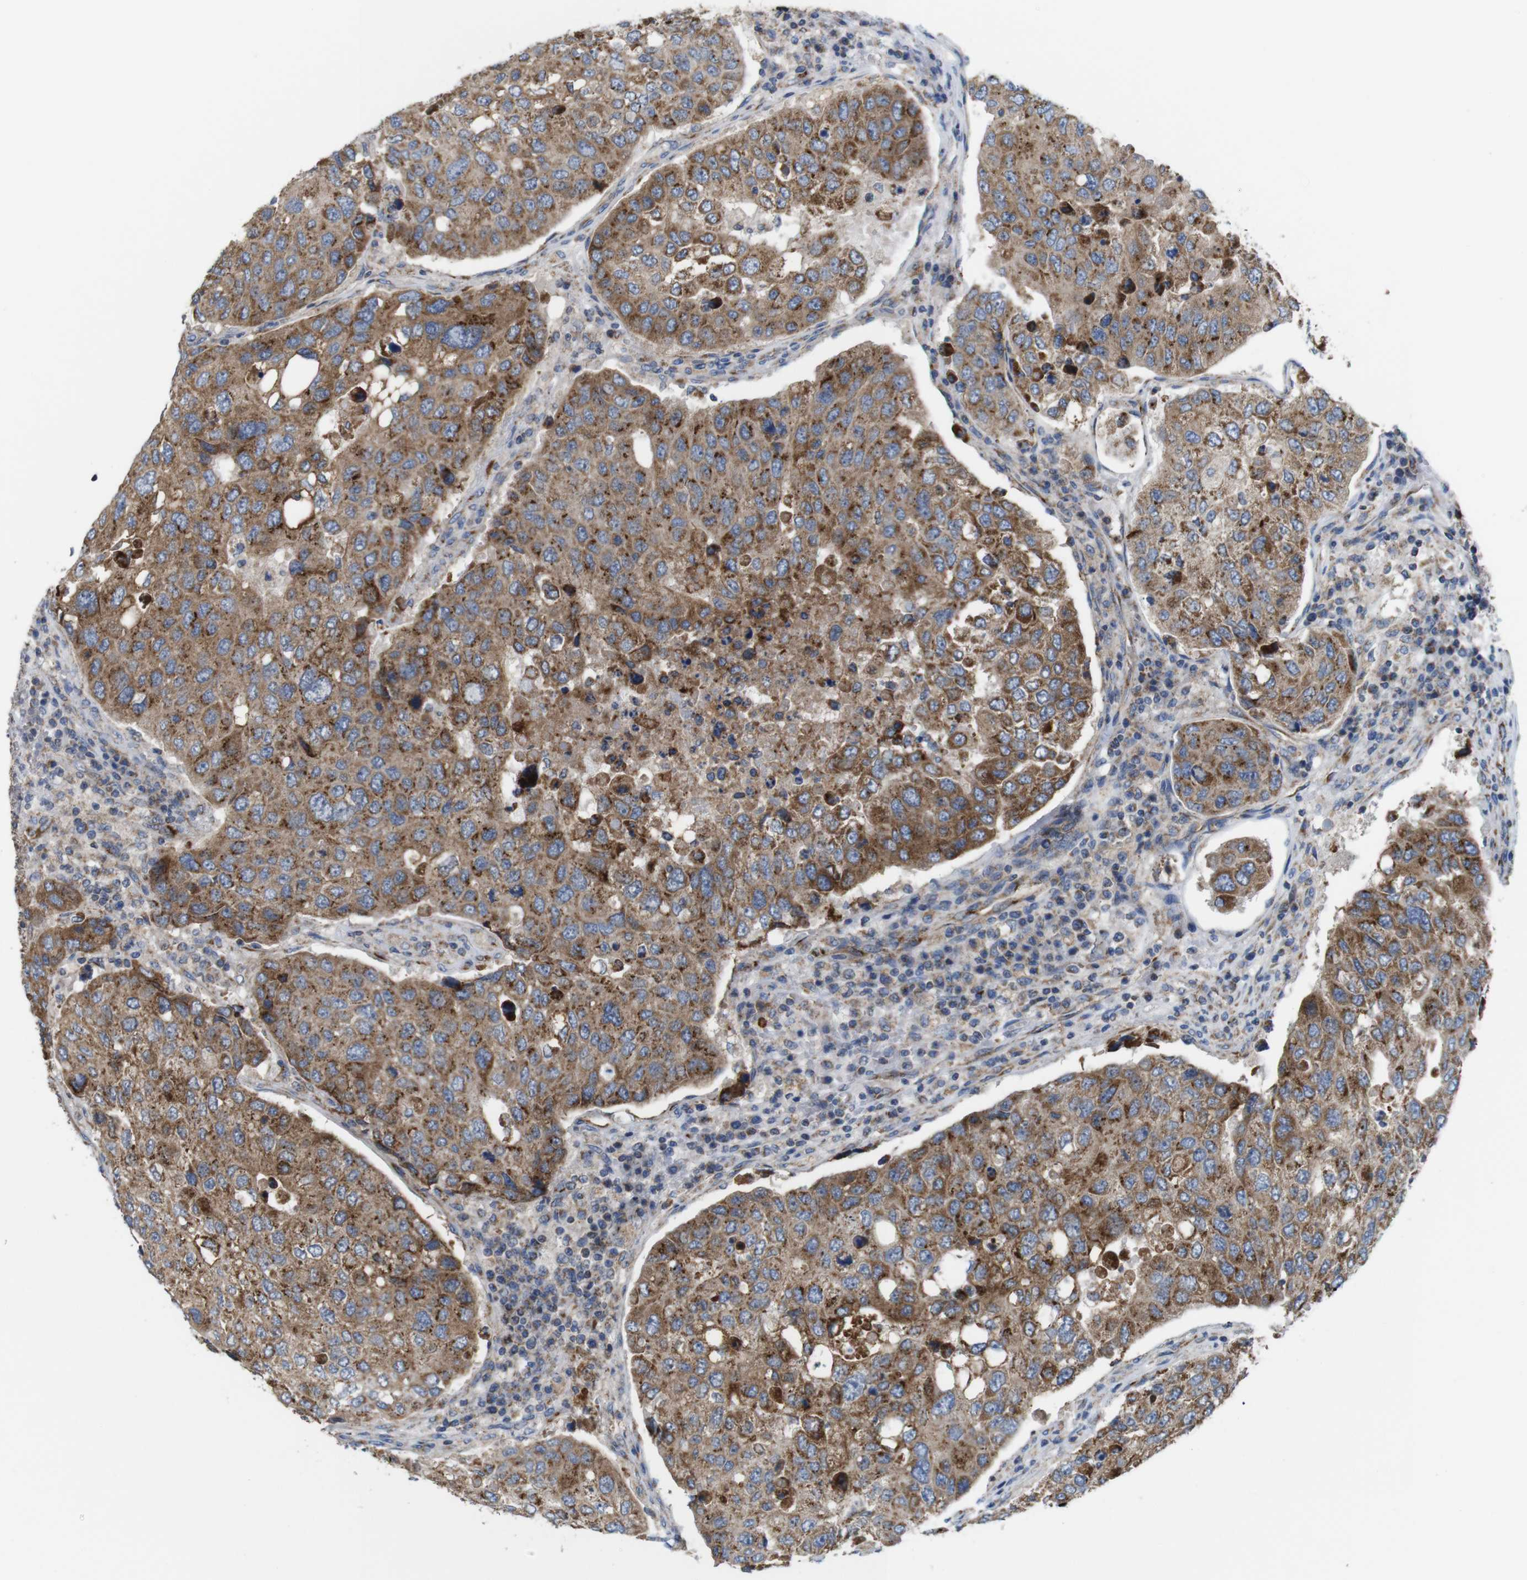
{"staining": {"intensity": "moderate", "quantity": ">75%", "location": "cytoplasmic/membranous"}, "tissue": "urothelial cancer", "cell_type": "Tumor cells", "image_type": "cancer", "snomed": [{"axis": "morphology", "description": "Urothelial carcinoma, High grade"}, {"axis": "topography", "description": "Lymph node"}, {"axis": "topography", "description": "Urinary bladder"}], "caption": "The immunohistochemical stain highlights moderate cytoplasmic/membranous positivity in tumor cells of high-grade urothelial carcinoma tissue.", "gene": "EFCAB14", "patient": {"sex": "male", "age": 51}}